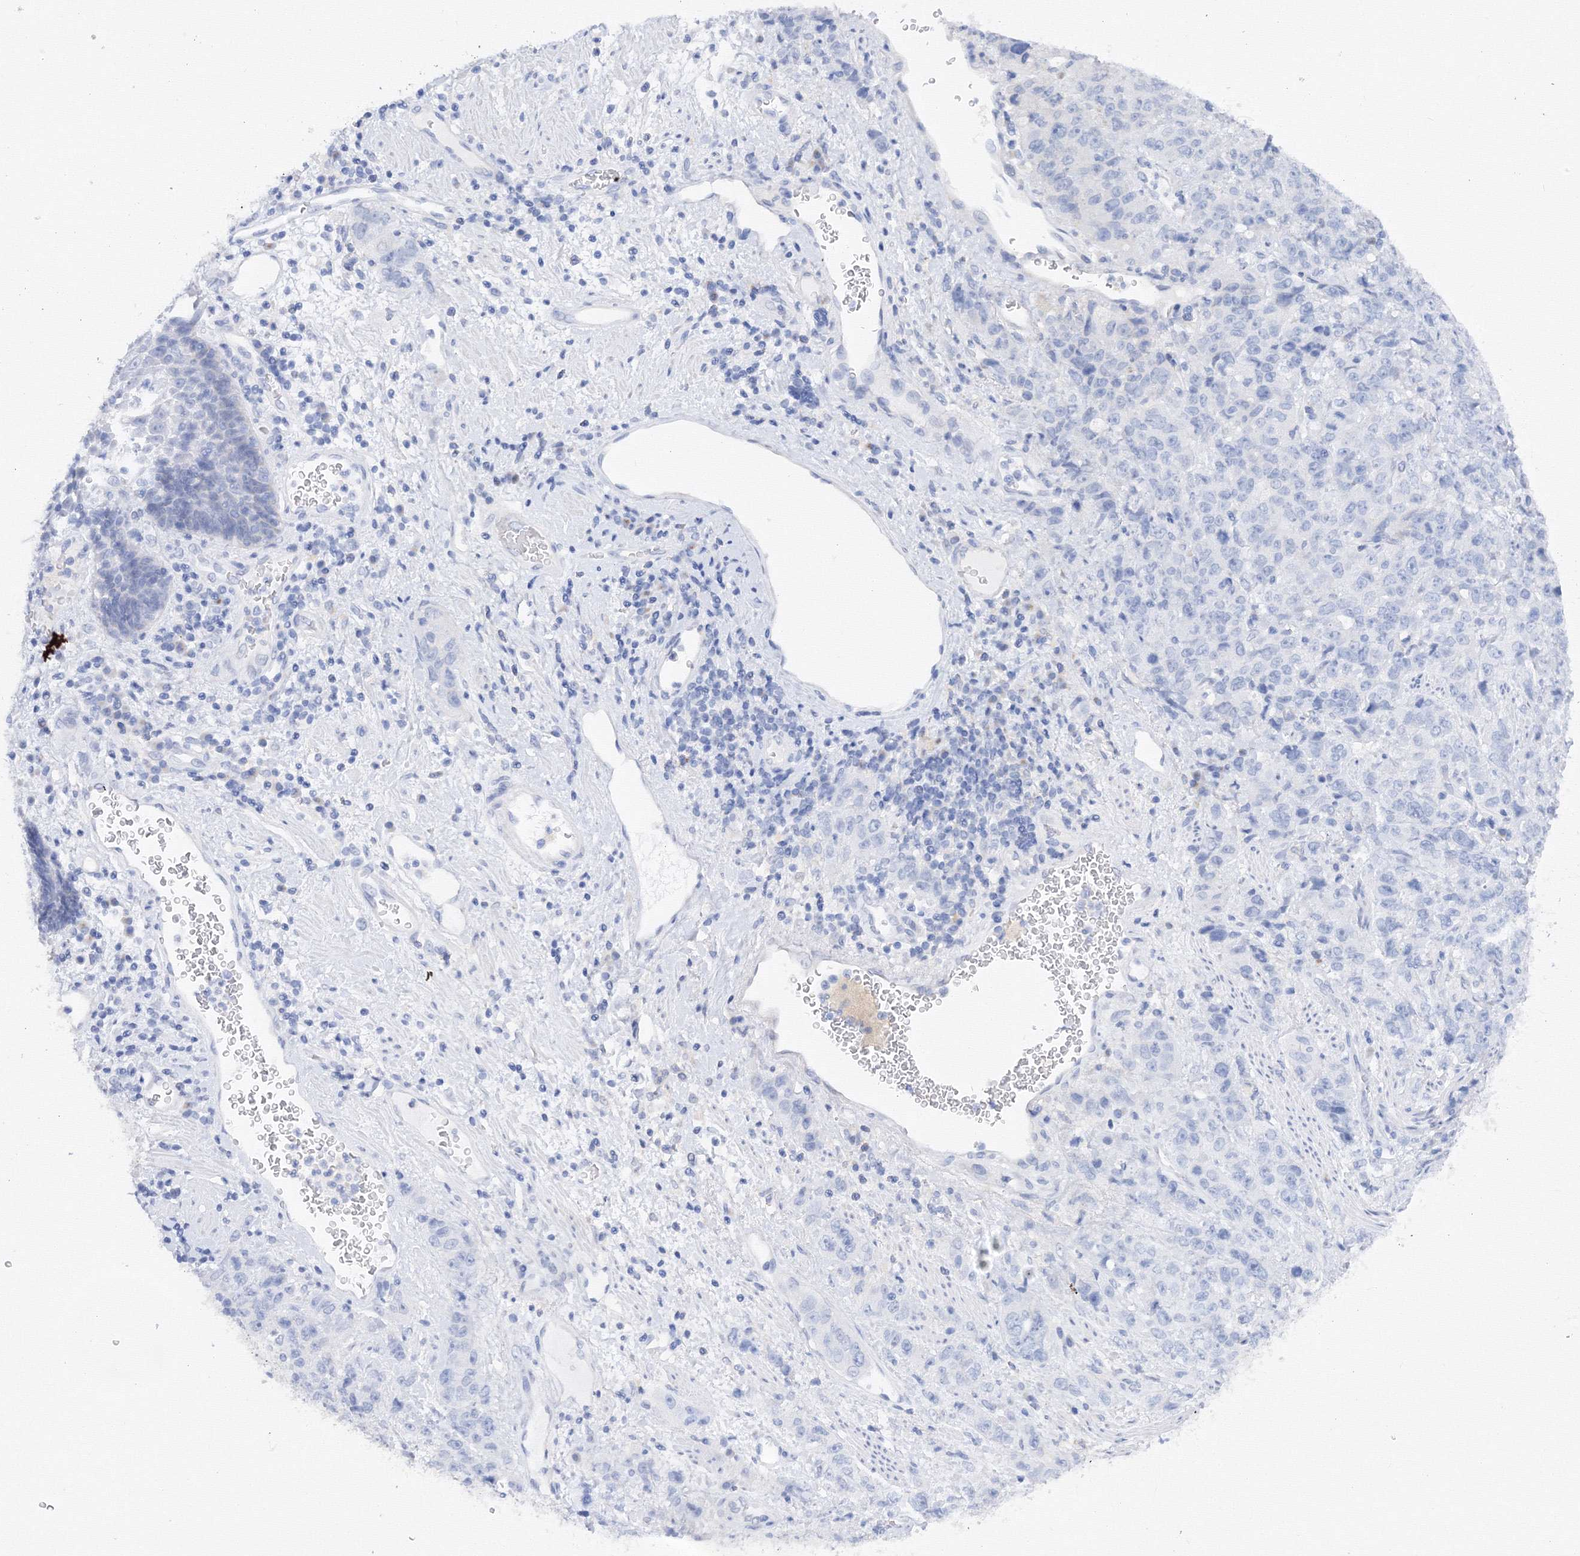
{"staining": {"intensity": "negative", "quantity": "none", "location": "none"}, "tissue": "stomach cancer", "cell_type": "Tumor cells", "image_type": "cancer", "snomed": [{"axis": "morphology", "description": "Adenocarcinoma, NOS"}, {"axis": "topography", "description": "Stomach"}], "caption": "The image displays no staining of tumor cells in stomach adenocarcinoma. The staining is performed using DAB brown chromogen with nuclei counter-stained in using hematoxylin.", "gene": "TAMM41", "patient": {"sex": "male", "age": 48}}